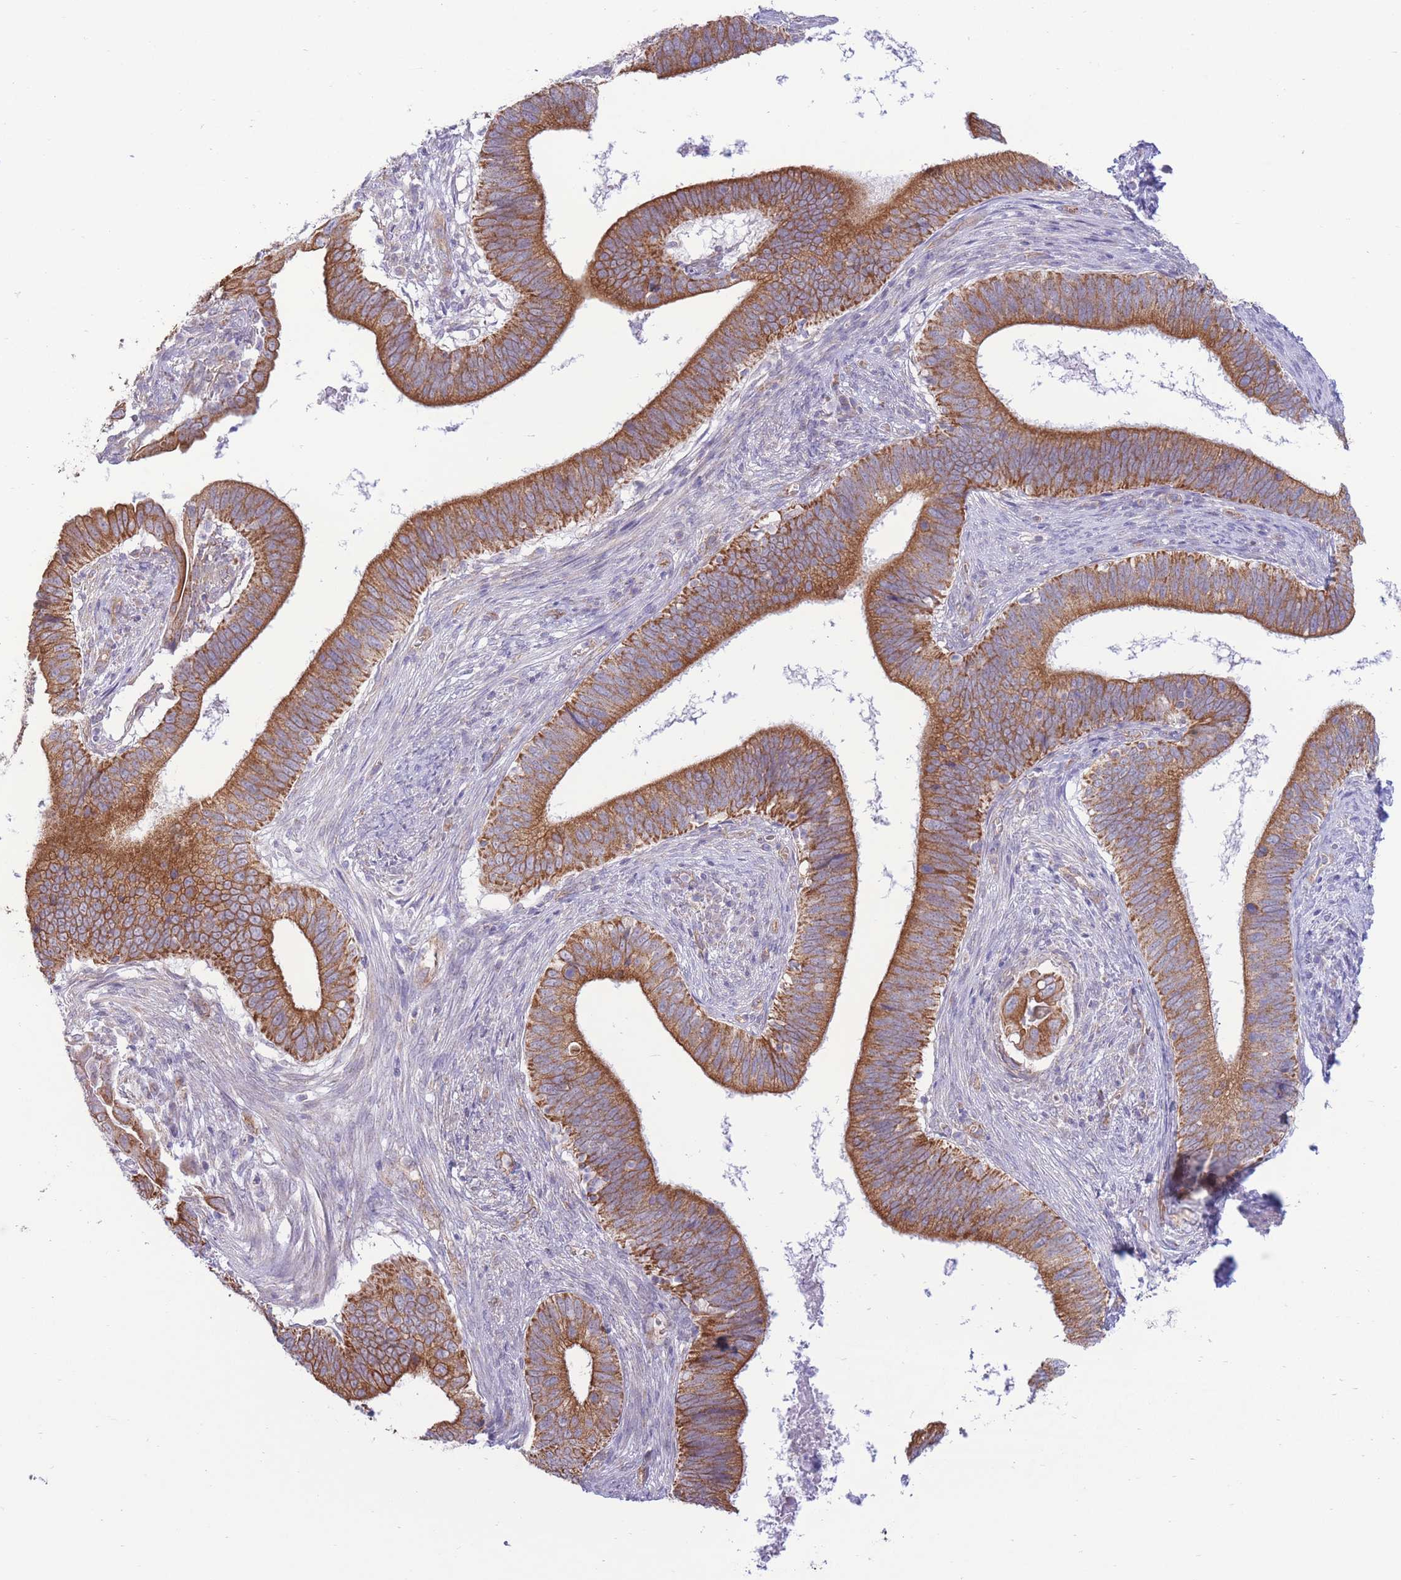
{"staining": {"intensity": "strong", "quantity": ">75%", "location": "cytoplasmic/membranous"}, "tissue": "cervical cancer", "cell_type": "Tumor cells", "image_type": "cancer", "snomed": [{"axis": "morphology", "description": "Adenocarcinoma, NOS"}, {"axis": "topography", "description": "Cervix"}], "caption": "Protein staining of adenocarcinoma (cervical) tissue shows strong cytoplasmic/membranous staining in approximately >75% of tumor cells.", "gene": "MRPS31", "patient": {"sex": "female", "age": 42}}